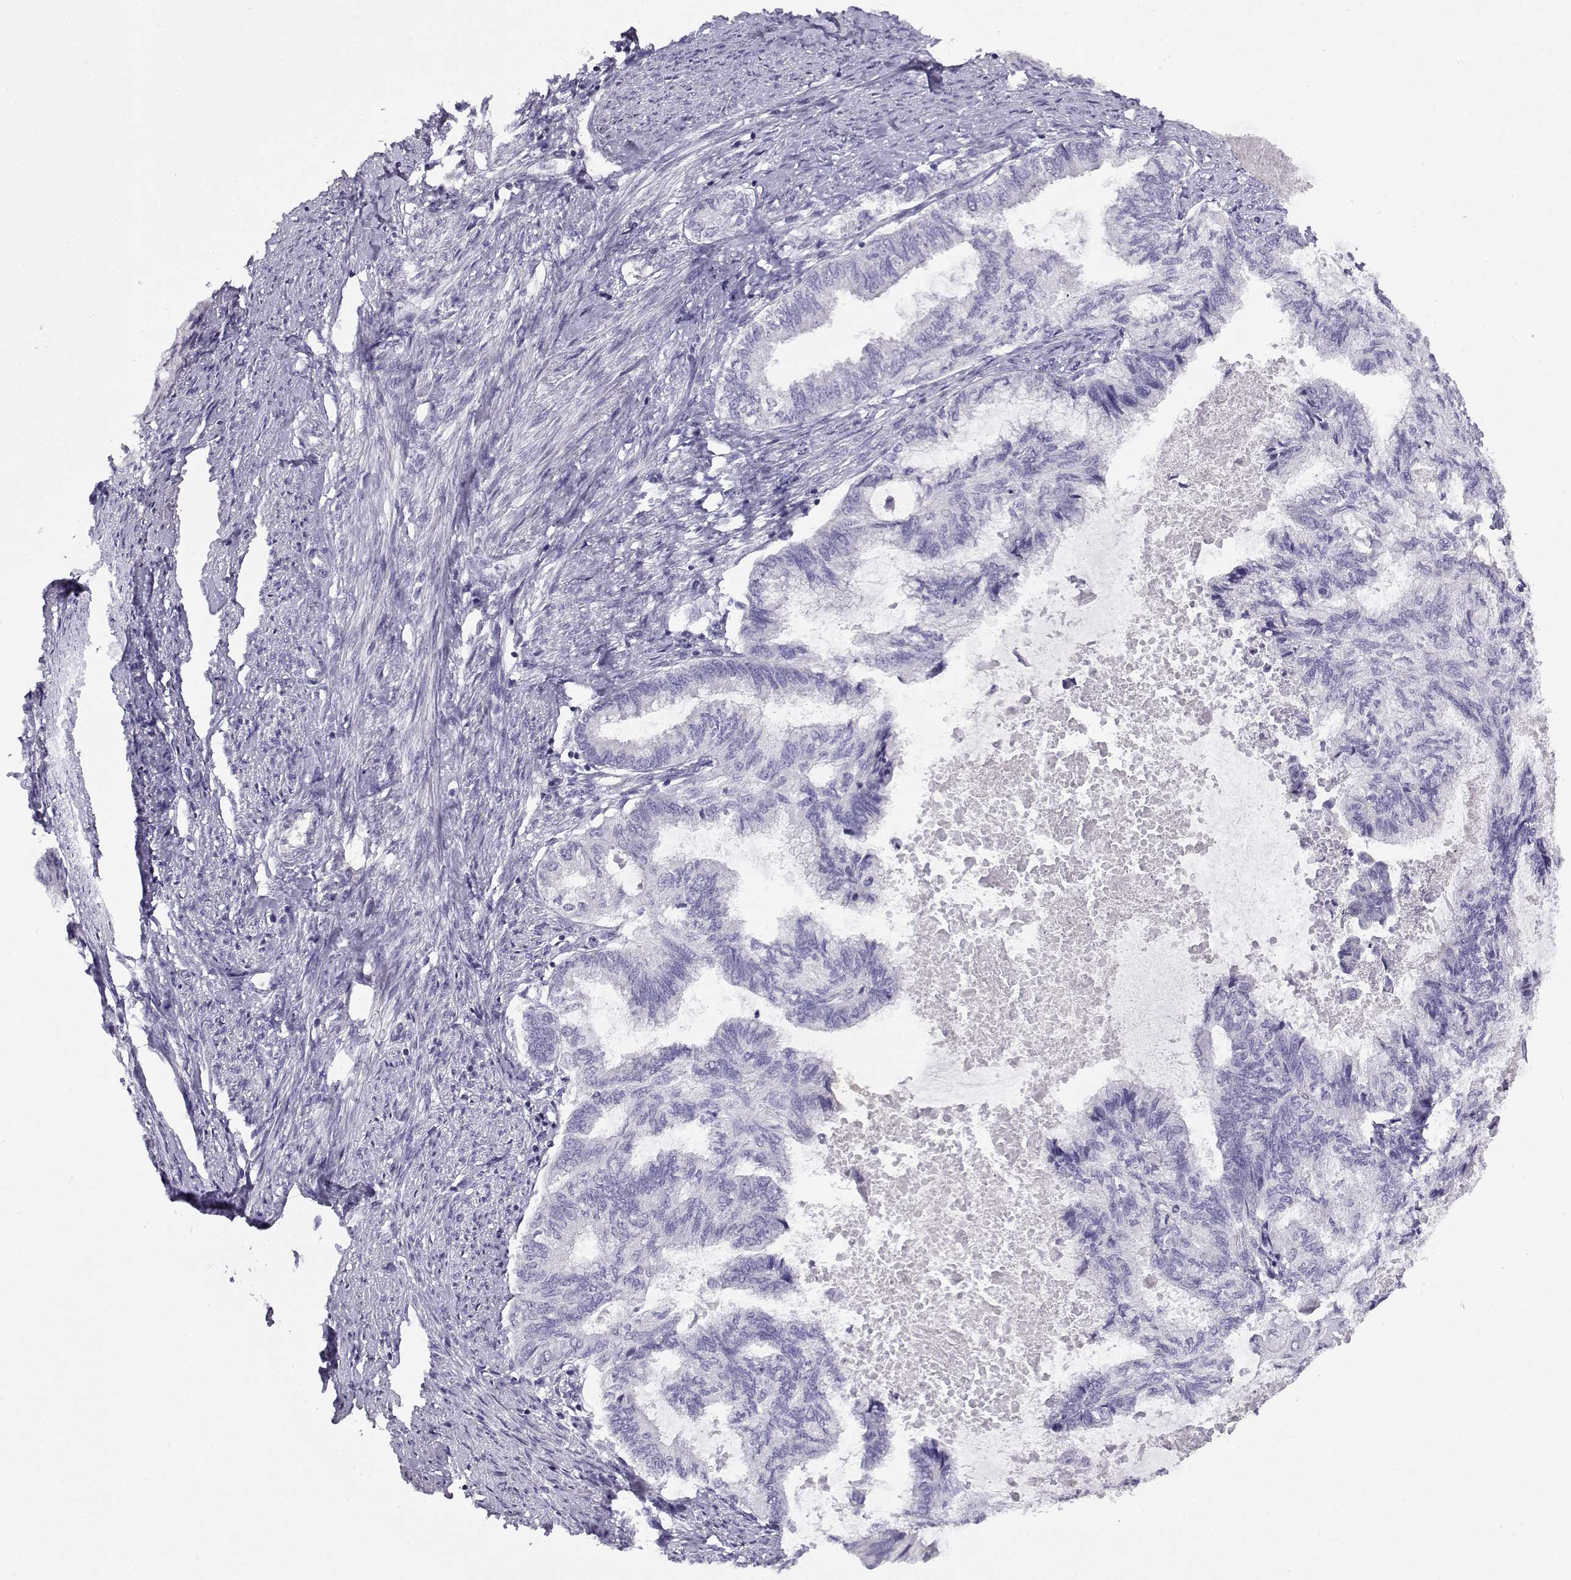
{"staining": {"intensity": "negative", "quantity": "none", "location": "none"}, "tissue": "endometrial cancer", "cell_type": "Tumor cells", "image_type": "cancer", "snomed": [{"axis": "morphology", "description": "Adenocarcinoma, NOS"}, {"axis": "topography", "description": "Endometrium"}], "caption": "Micrograph shows no significant protein positivity in tumor cells of adenocarcinoma (endometrial). The staining was performed using DAB (3,3'-diaminobenzidine) to visualize the protein expression in brown, while the nuclei were stained in blue with hematoxylin (Magnification: 20x).", "gene": "FEZF1", "patient": {"sex": "female", "age": 86}}